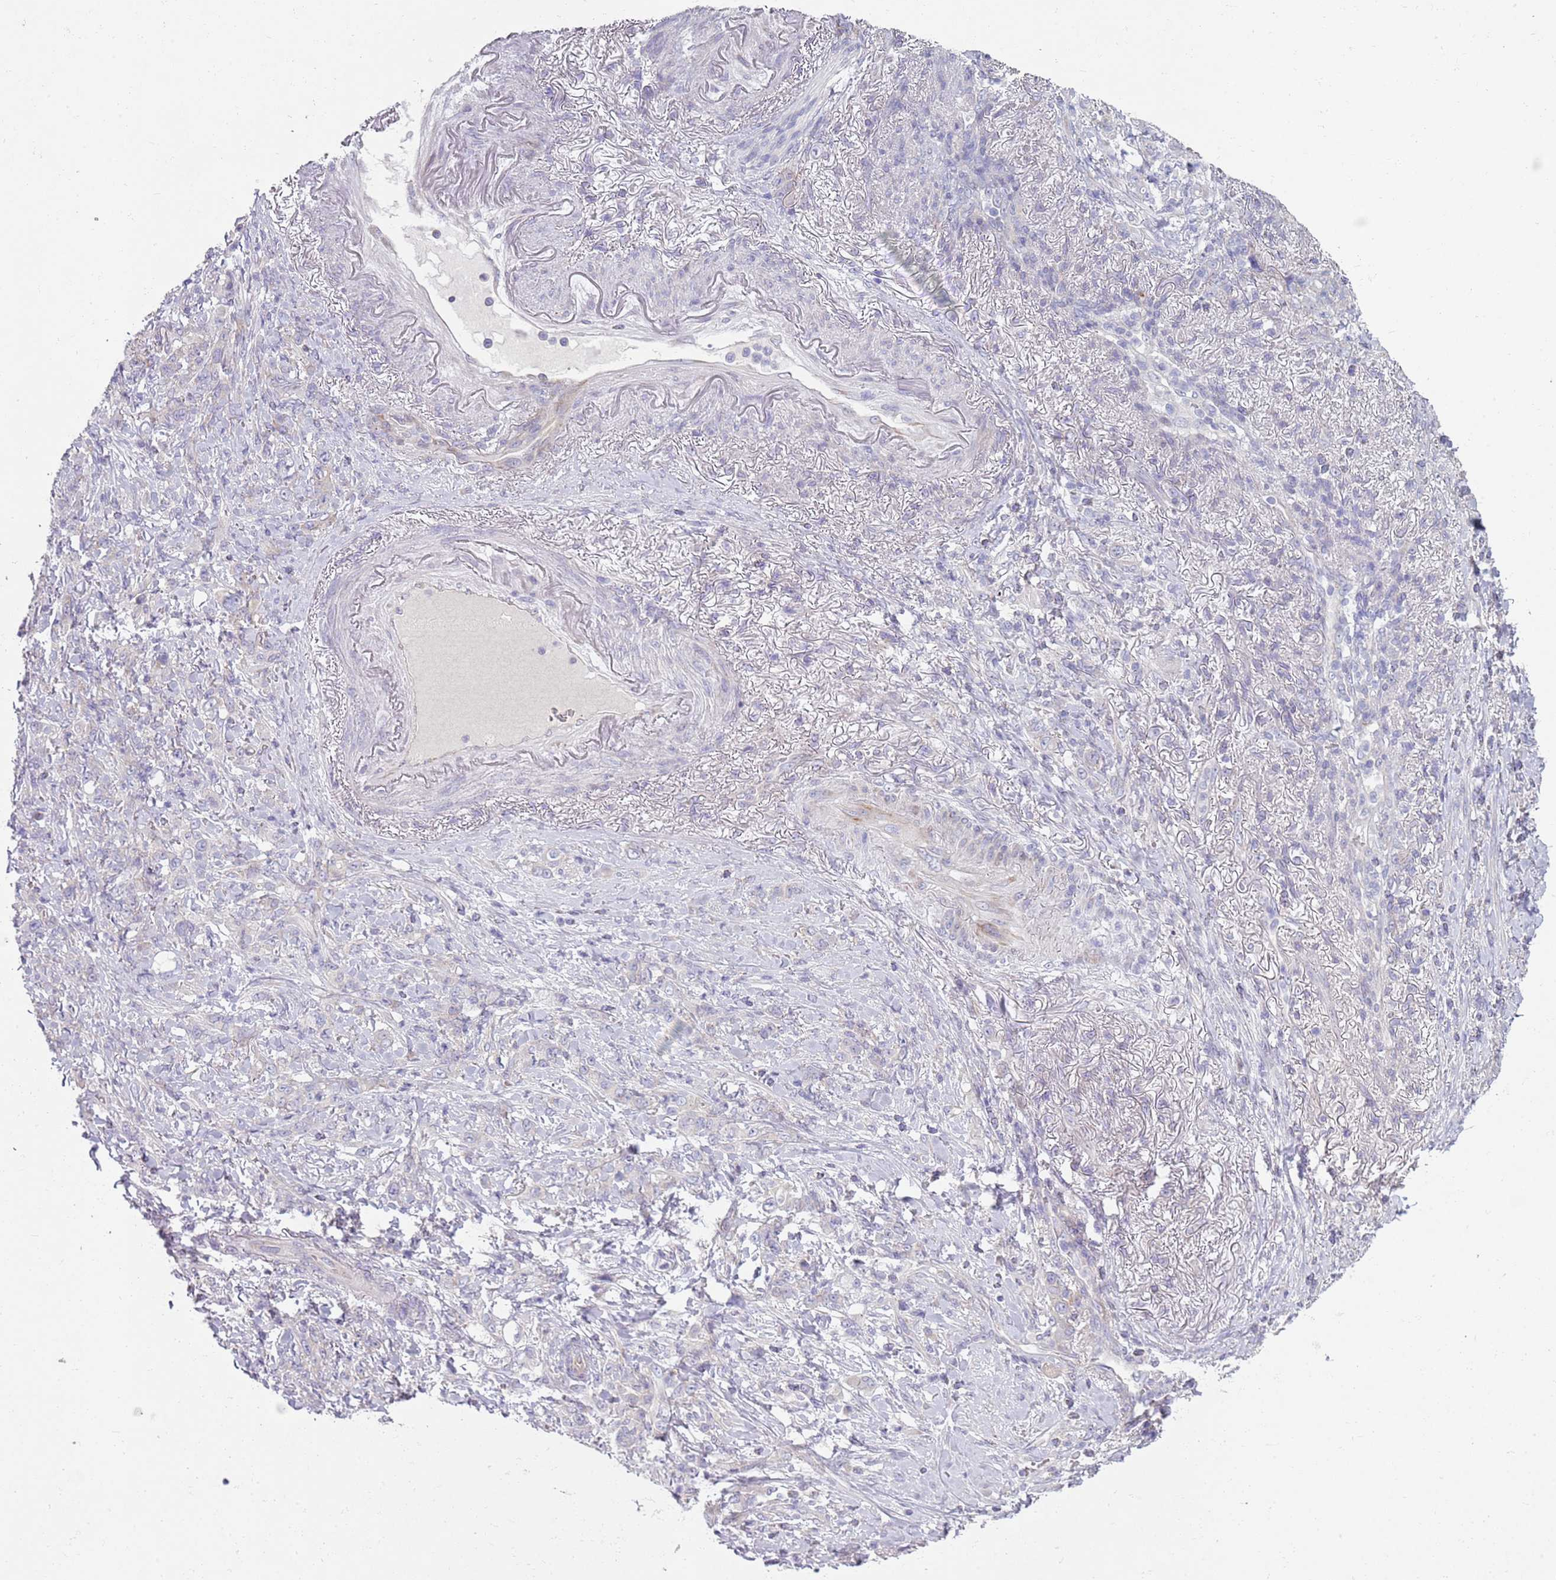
{"staining": {"intensity": "negative", "quantity": "none", "location": "none"}, "tissue": "stomach cancer", "cell_type": "Tumor cells", "image_type": "cancer", "snomed": [{"axis": "morphology", "description": "Normal tissue, NOS"}, {"axis": "morphology", "description": "Adenocarcinoma, NOS"}, {"axis": "topography", "description": "Stomach"}], "caption": "Stomach cancer (adenocarcinoma) stained for a protein using immunohistochemistry (IHC) reveals no staining tumor cells.", "gene": "ZNF583", "patient": {"sex": "female", "age": 79}}